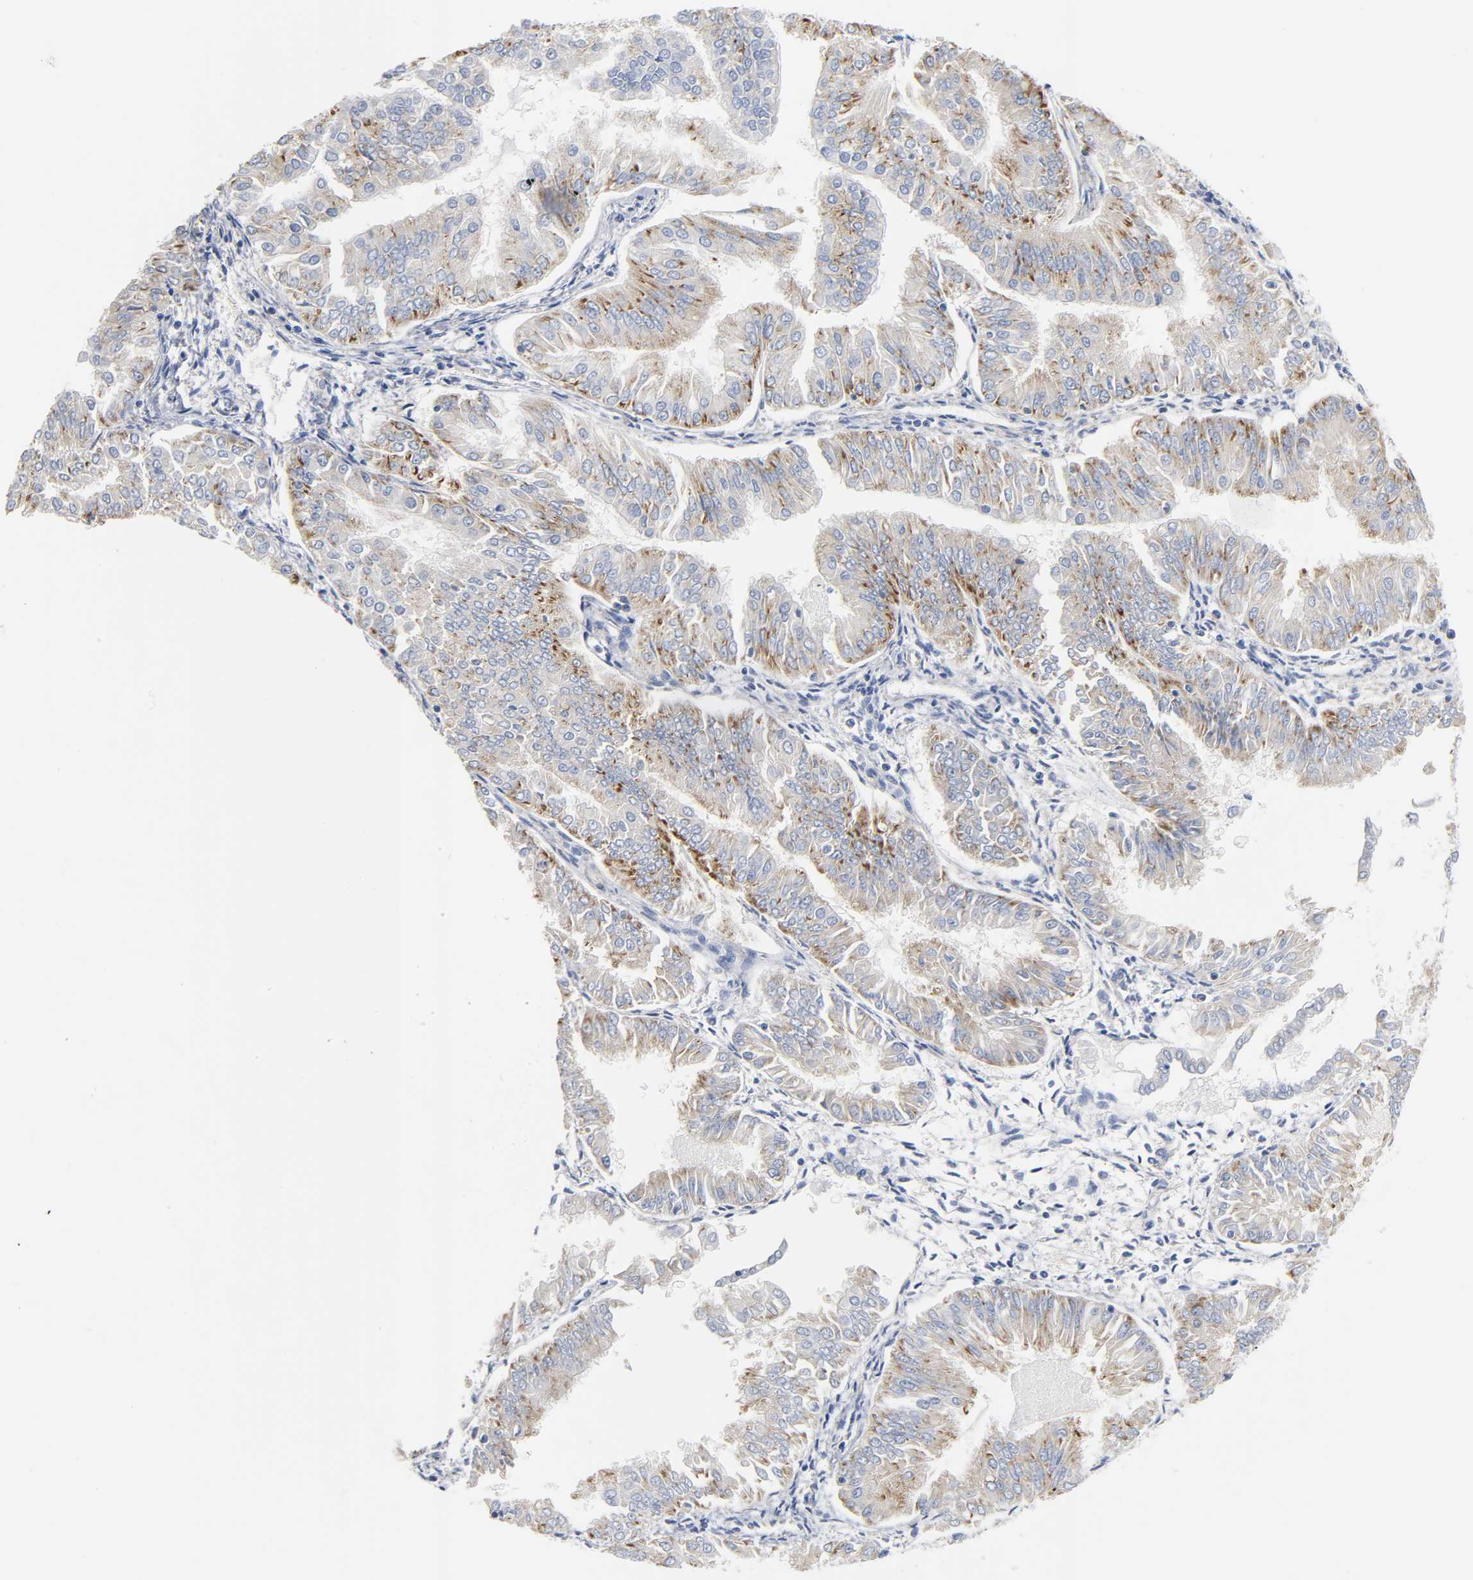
{"staining": {"intensity": "moderate", "quantity": "25%-75%", "location": "cytoplasmic/membranous"}, "tissue": "endometrial cancer", "cell_type": "Tumor cells", "image_type": "cancer", "snomed": [{"axis": "morphology", "description": "Adenocarcinoma, NOS"}, {"axis": "topography", "description": "Endometrium"}], "caption": "IHC staining of adenocarcinoma (endometrial), which exhibits medium levels of moderate cytoplasmic/membranous staining in about 25%-75% of tumor cells indicating moderate cytoplasmic/membranous protein staining. The staining was performed using DAB (brown) for protein detection and nuclei were counterstained in hematoxylin (blue).", "gene": "REL", "patient": {"sex": "female", "age": 53}}